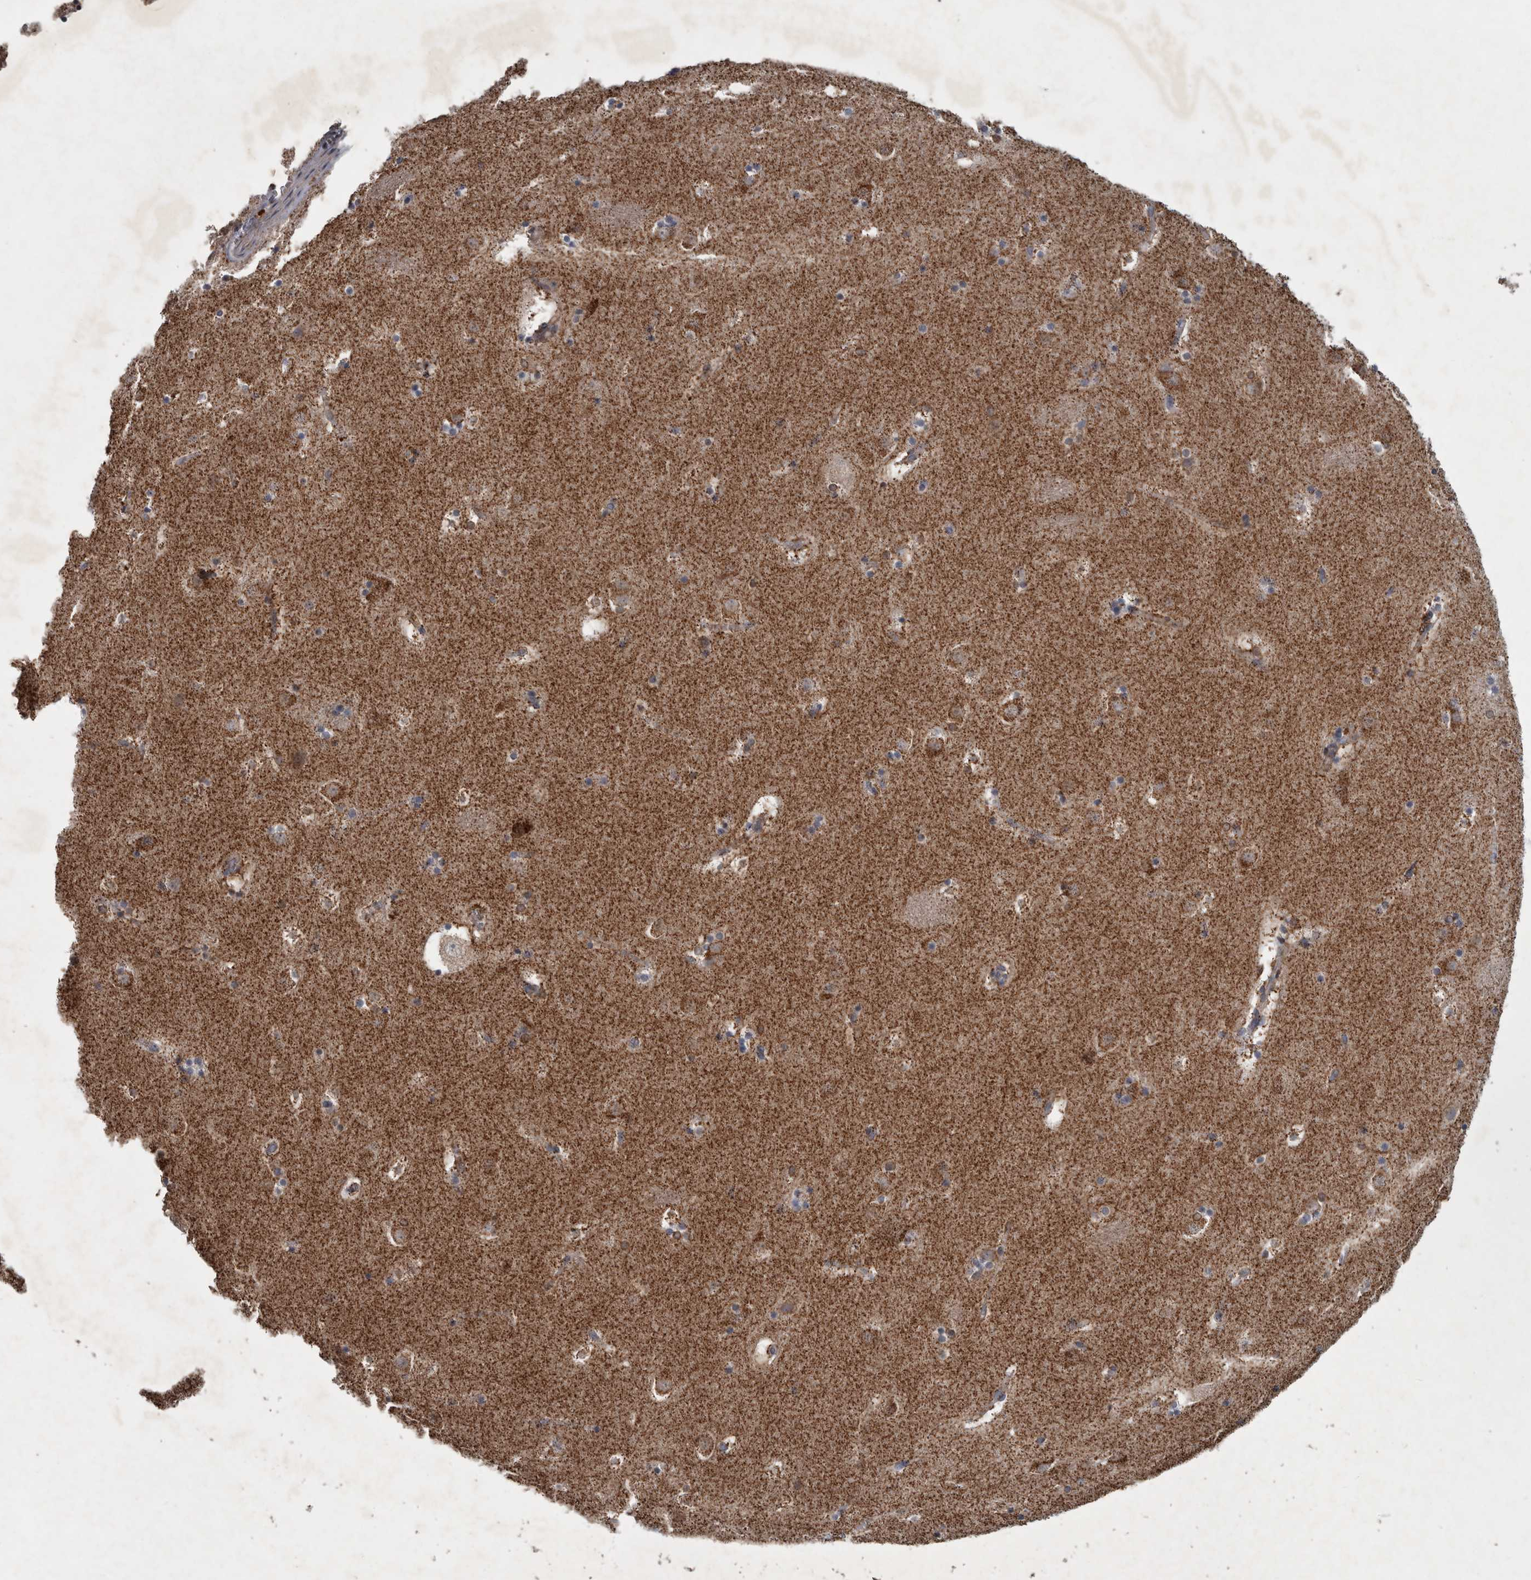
{"staining": {"intensity": "strong", "quantity": "<25%", "location": "cytoplasmic/membranous"}, "tissue": "caudate", "cell_type": "Glial cells", "image_type": "normal", "snomed": [{"axis": "morphology", "description": "Normal tissue, NOS"}, {"axis": "topography", "description": "Lateral ventricle wall"}], "caption": "The histopathology image displays immunohistochemical staining of normal caudate. There is strong cytoplasmic/membranous staining is seen in approximately <25% of glial cells.", "gene": "PPP1R3C", "patient": {"sex": "male", "age": 45}}